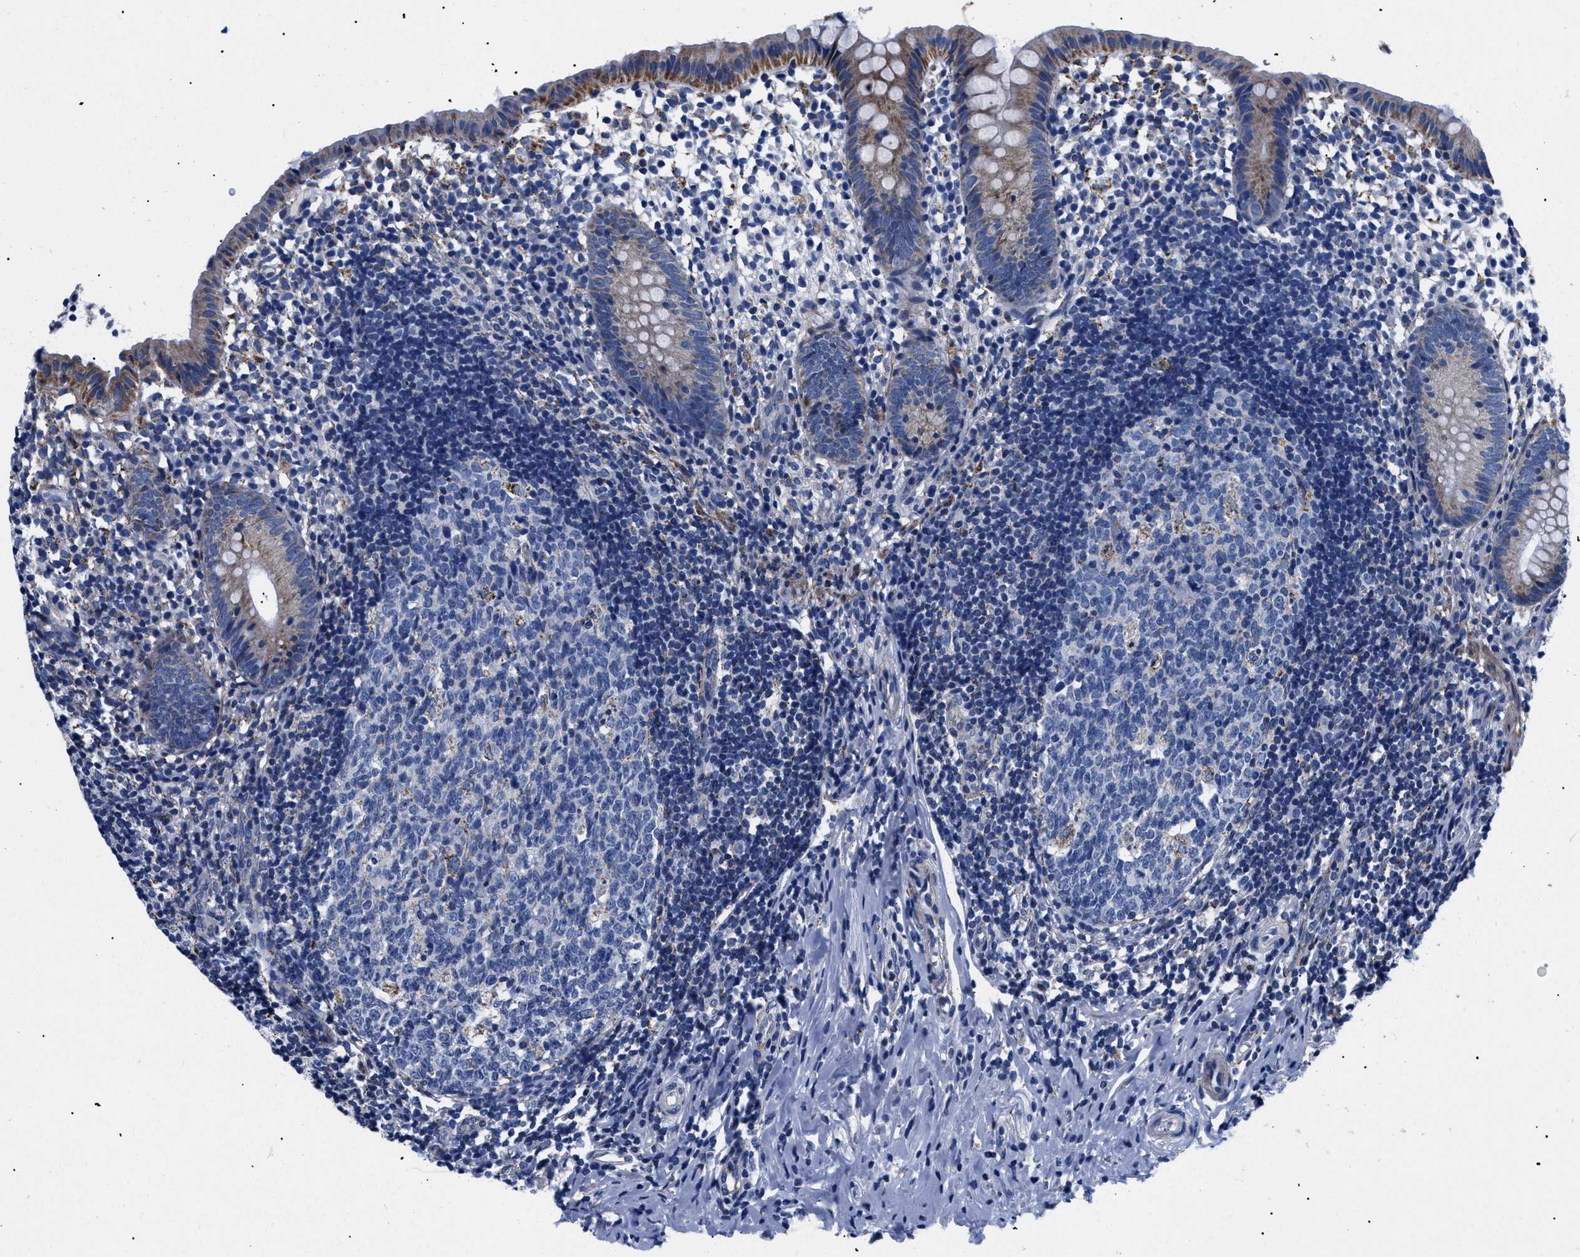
{"staining": {"intensity": "moderate", "quantity": ">75%", "location": "cytoplasmic/membranous"}, "tissue": "appendix", "cell_type": "Glandular cells", "image_type": "normal", "snomed": [{"axis": "morphology", "description": "Normal tissue, NOS"}, {"axis": "topography", "description": "Appendix"}], "caption": "Immunohistochemical staining of normal appendix shows >75% levels of moderate cytoplasmic/membranous protein staining in approximately >75% of glandular cells.", "gene": "GPR149", "patient": {"sex": "female", "age": 20}}